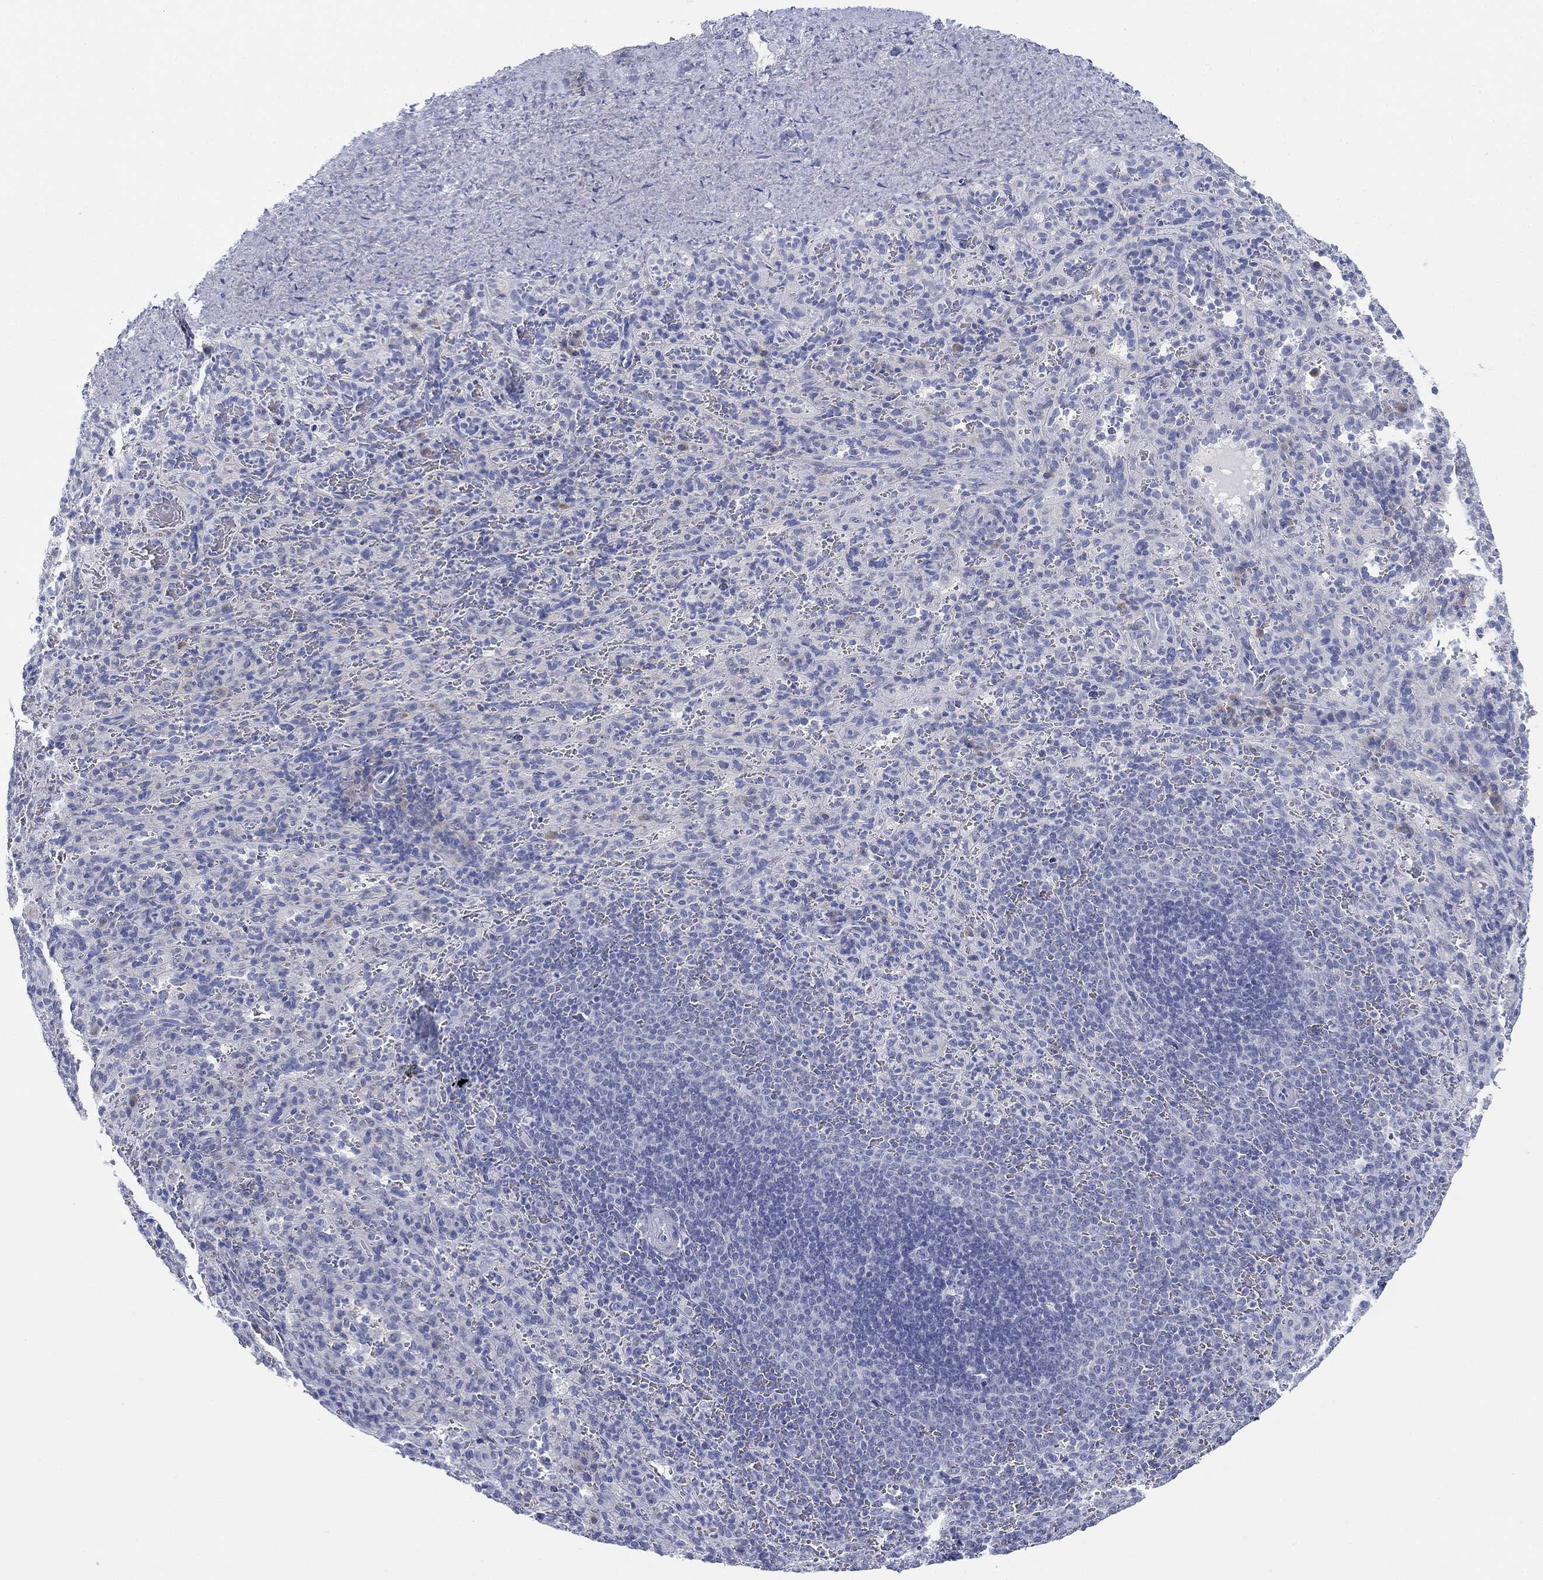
{"staining": {"intensity": "negative", "quantity": "none", "location": "none"}, "tissue": "spleen", "cell_type": "Cells in red pulp", "image_type": "normal", "snomed": [{"axis": "morphology", "description": "Normal tissue, NOS"}, {"axis": "topography", "description": "Spleen"}], "caption": "This is a image of IHC staining of benign spleen, which shows no expression in cells in red pulp. (IHC, brightfield microscopy, high magnification).", "gene": "GCNA", "patient": {"sex": "male", "age": 57}}